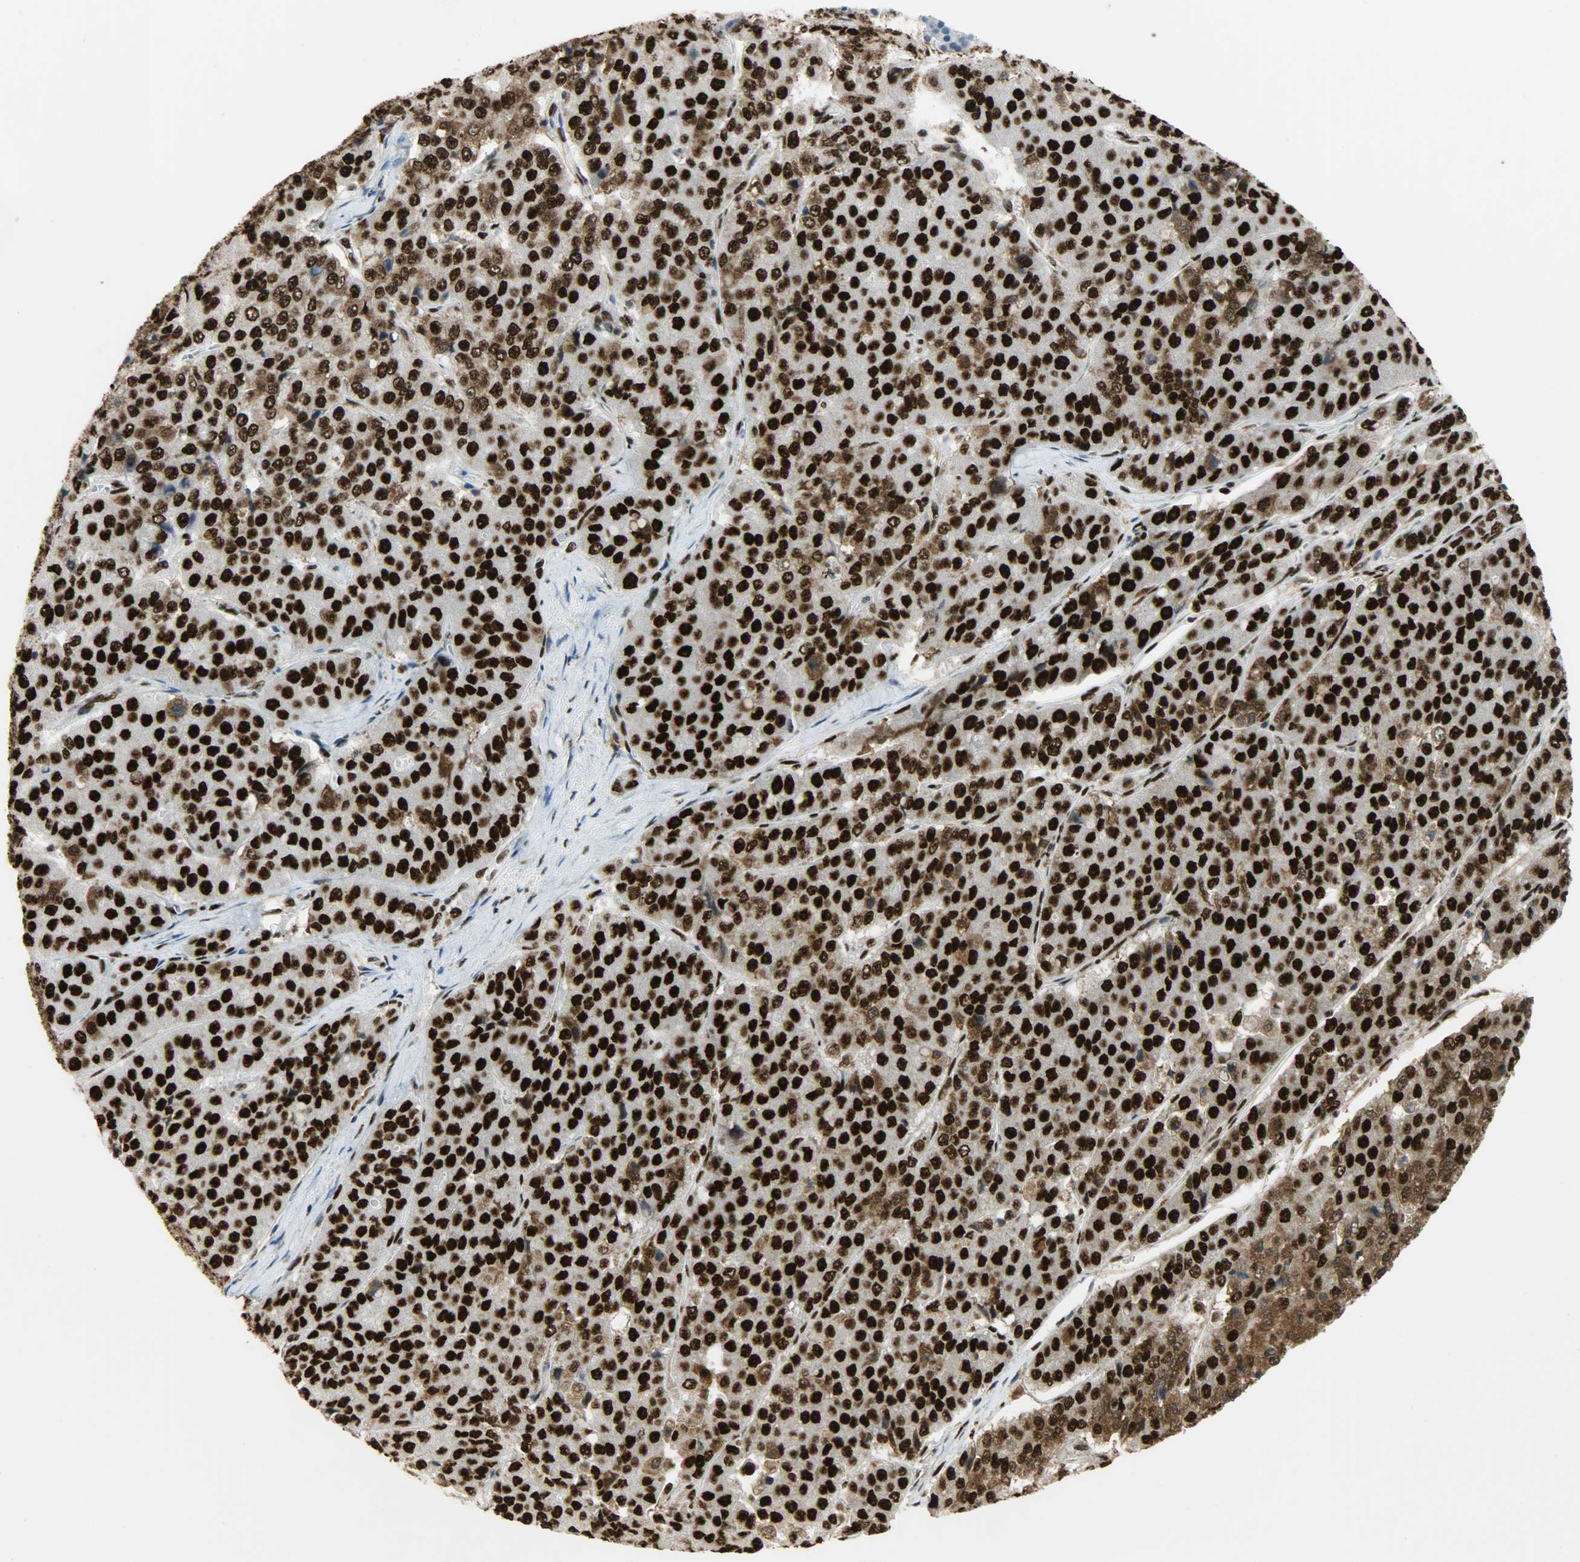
{"staining": {"intensity": "strong", "quantity": ">75%", "location": "cytoplasmic/membranous,nuclear"}, "tissue": "pancreatic cancer", "cell_type": "Tumor cells", "image_type": "cancer", "snomed": [{"axis": "morphology", "description": "Adenocarcinoma, NOS"}, {"axis": "topography", "description": "Pancreas"}], "caption": "About >75% of tumor cells in human pancreatic cancer (adenocarcinoma) demonstrate strong cytoplasmic/membranous and nuclear protein staining as visualized by brown immunohistochemical staining.", "gene": "SSB", "patient": {"sex": "male", "age": 50}}